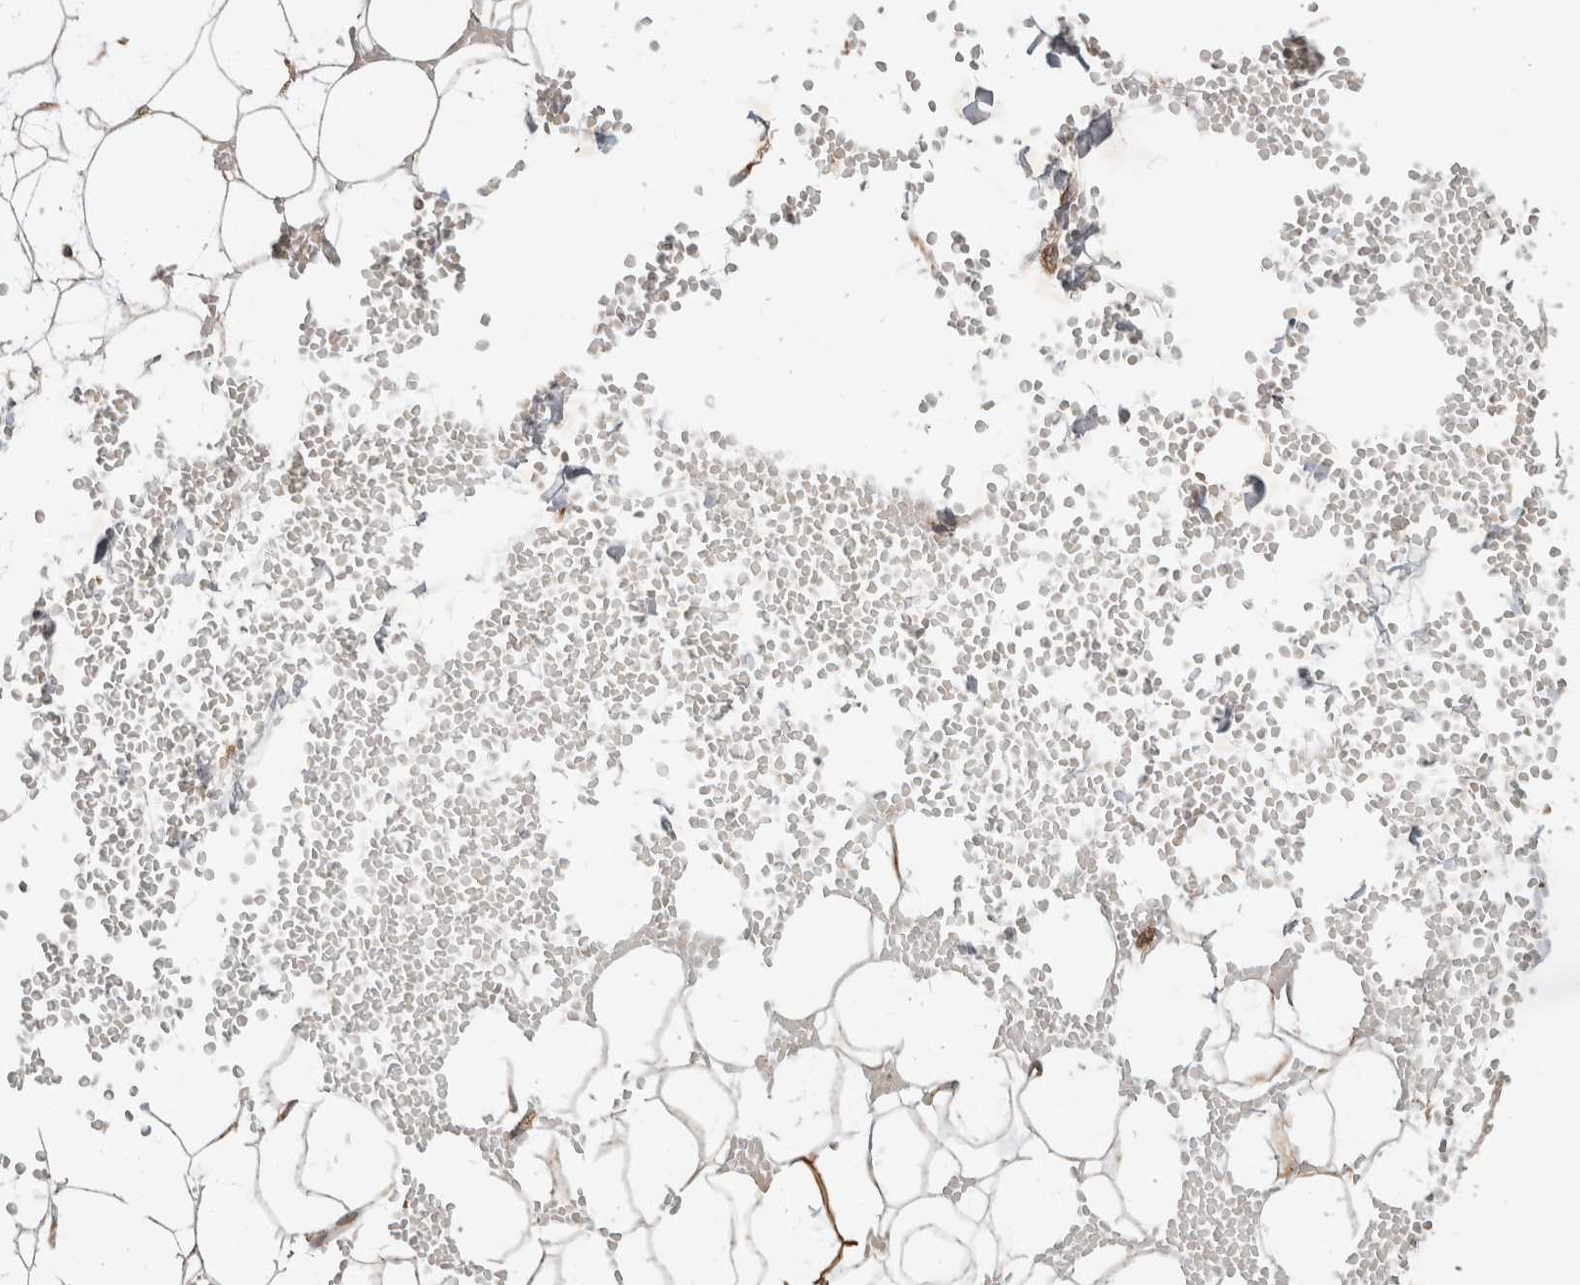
{"staining": {"intensity": "weak", "quantity": ">75%", "location": "cytoplasmic/membranous"}, "tissue": "adipose tissue", "cell_type": "Adipocytes", "image_type": "normal", "snomed": [{"axis": "morphology", "description": "Normal tissue, NOS"}, {"axis": "topography", "description": "Breast"}], "caption": "DAB (3,3'-diaminobenzidine) immunohistochemical staining of unremarkable human adipose tissue shows weak cytoplasmic/membranous protein expression in about >75% of adipocytes.", "gene": "INSRR", "patient": {"sex": "female", "age": 23}}